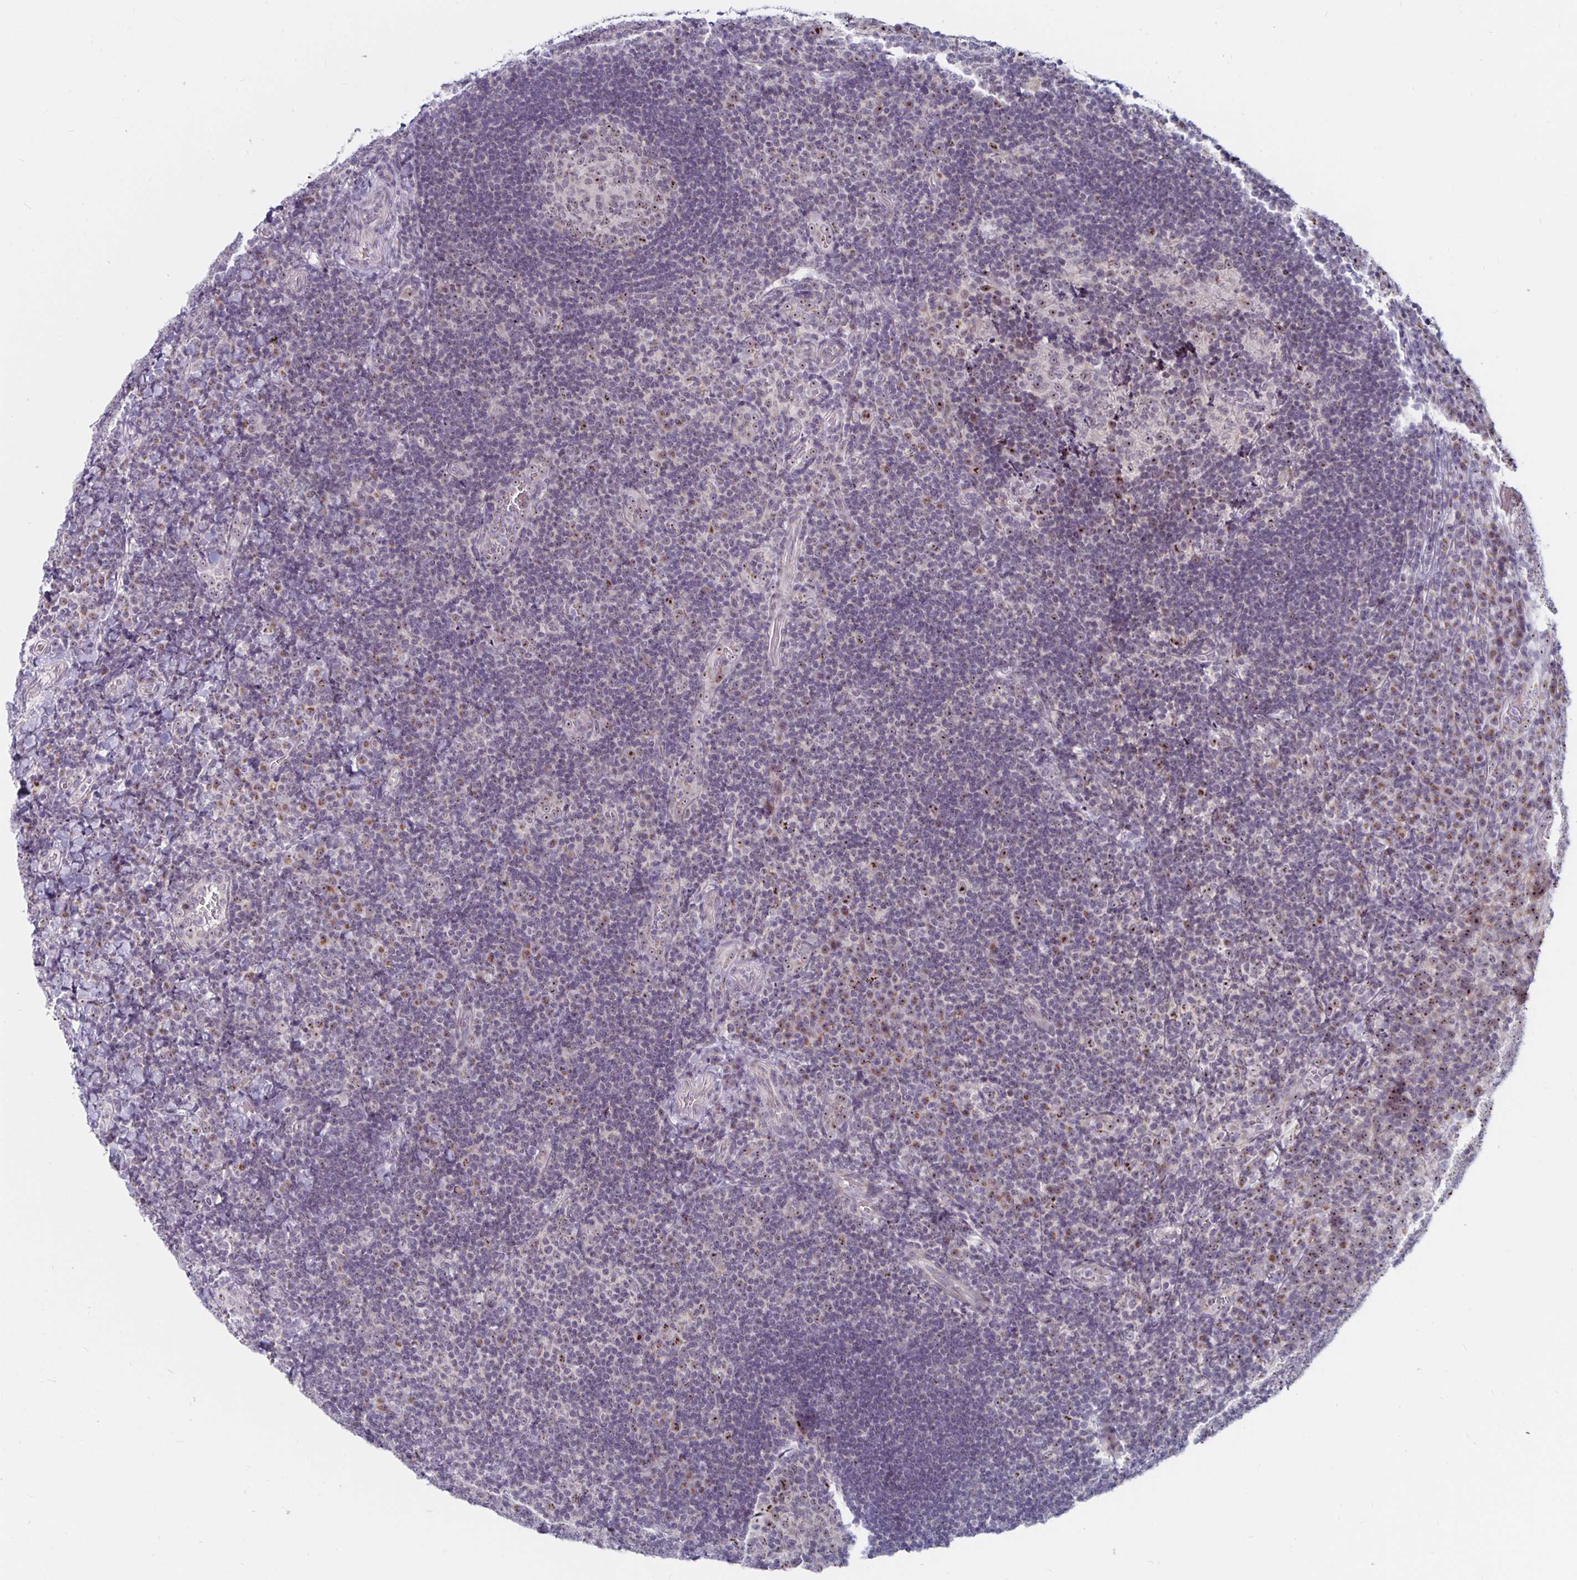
{"staining": {"intensity": "weak", "quantity": "25%-75%", "location": "nuclear"}, "tissue": "tonsil", "cell_type": "Germinal center cells", "image_type": "normal", "snomed": [{"axis": "morphology", "description": "Normal tissue, NOS"}, {"axis": "topography", "description": "Tonsil"}], "caption": "IHC of normal tonsil demonstrates low levels of weak nuclear positivity in approximately 25%-75% of germinal center cells.", "gene": "NUP85", "patient": {"sex": "male", "age": 17}}